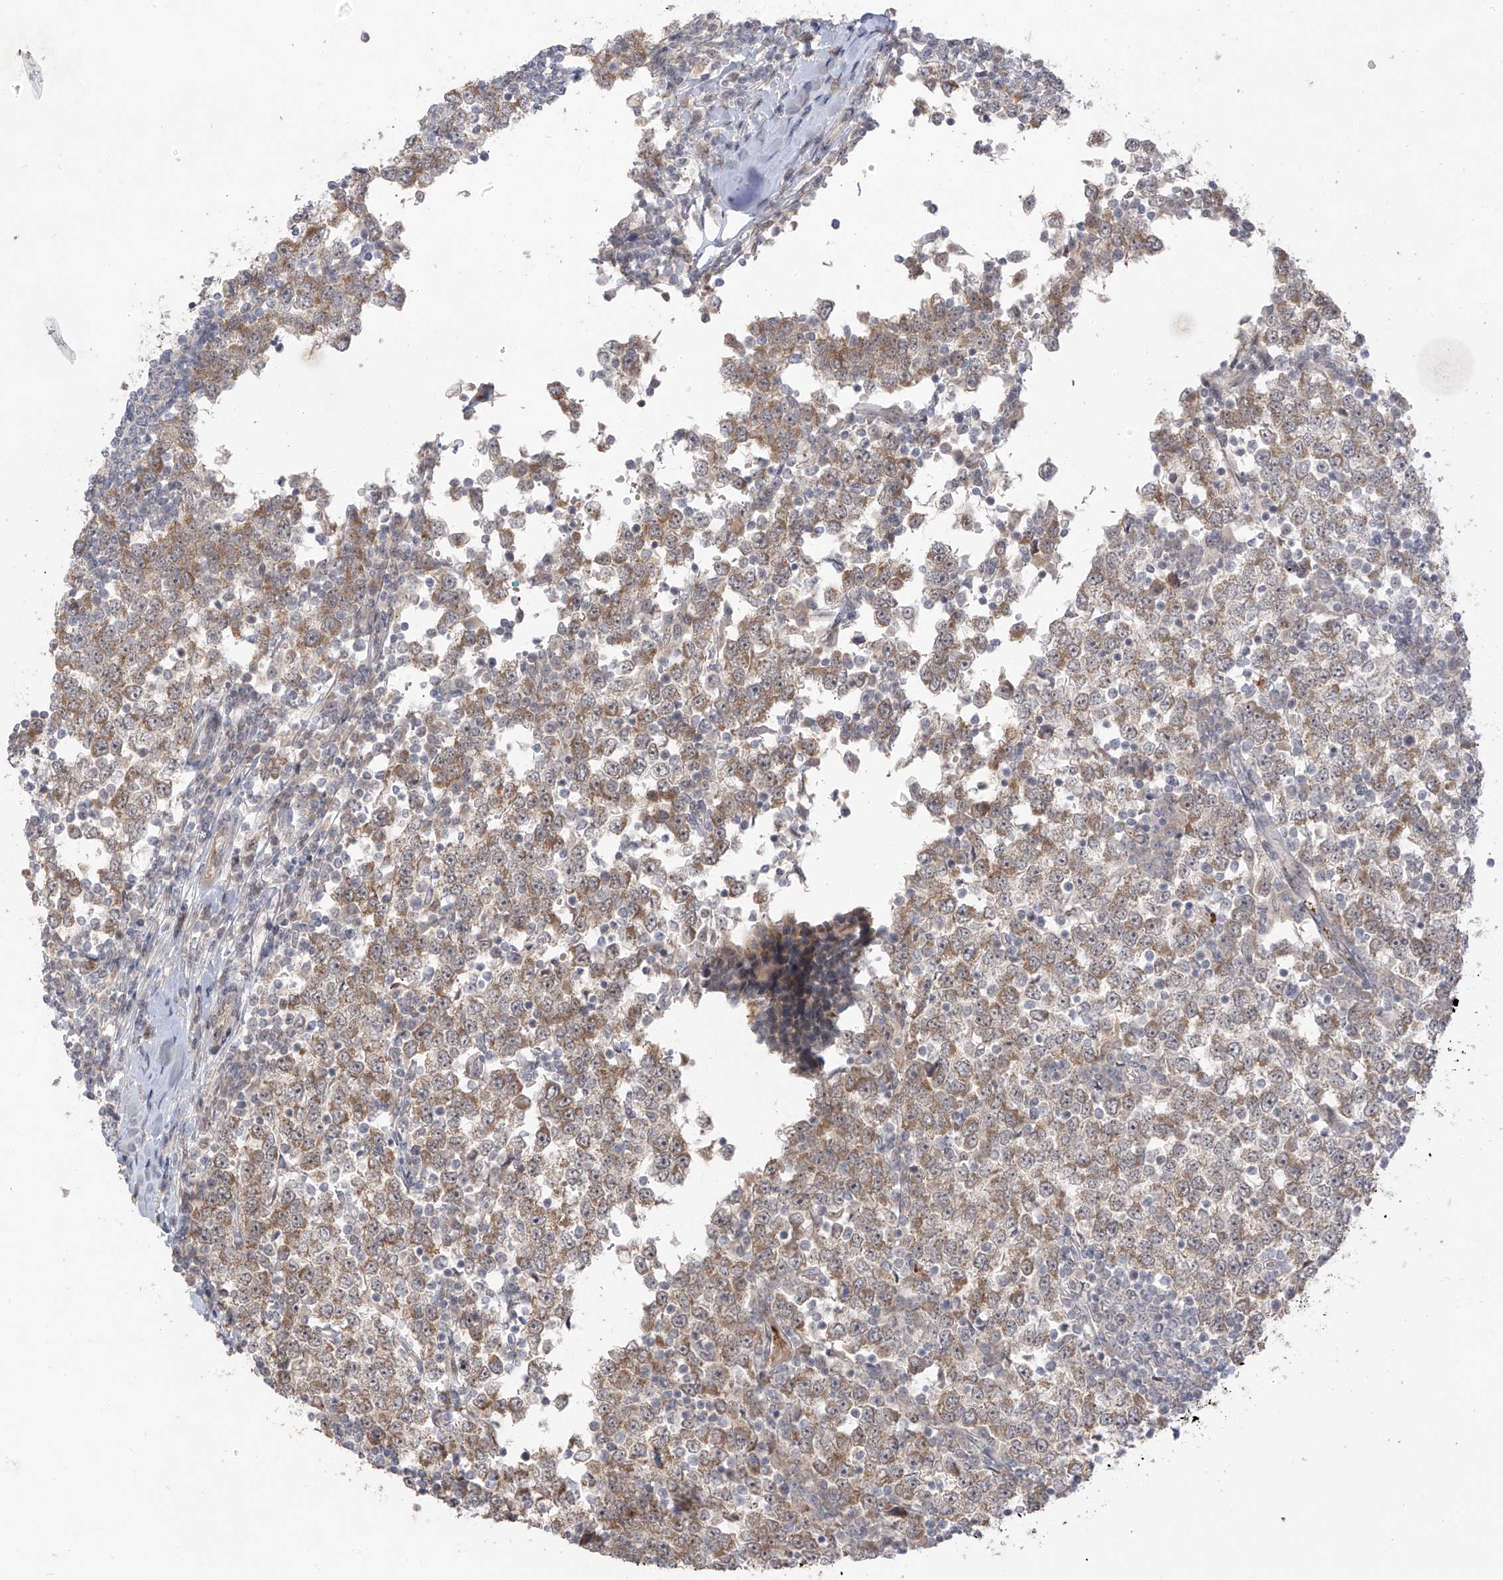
{"staining": {"intensity": "moderate", "quantity": ">75%", "location": "cytoplasmic/membranous"}, "tissue": "testis cancer", "cell_type": "Tumor cells", "image_type": "cancer", "snomed": [{"axis": "morphology", "description": "Seminoma, NOS"}, {"axis": "topography", "description": "Testis"}], "caption": "A brown stain labels moderate cytoplasmic/membranous expression of a protein in human testis seminoma tumor cells.", "gene": "OGT", "patient": {"sex": "male", "age": 65}}